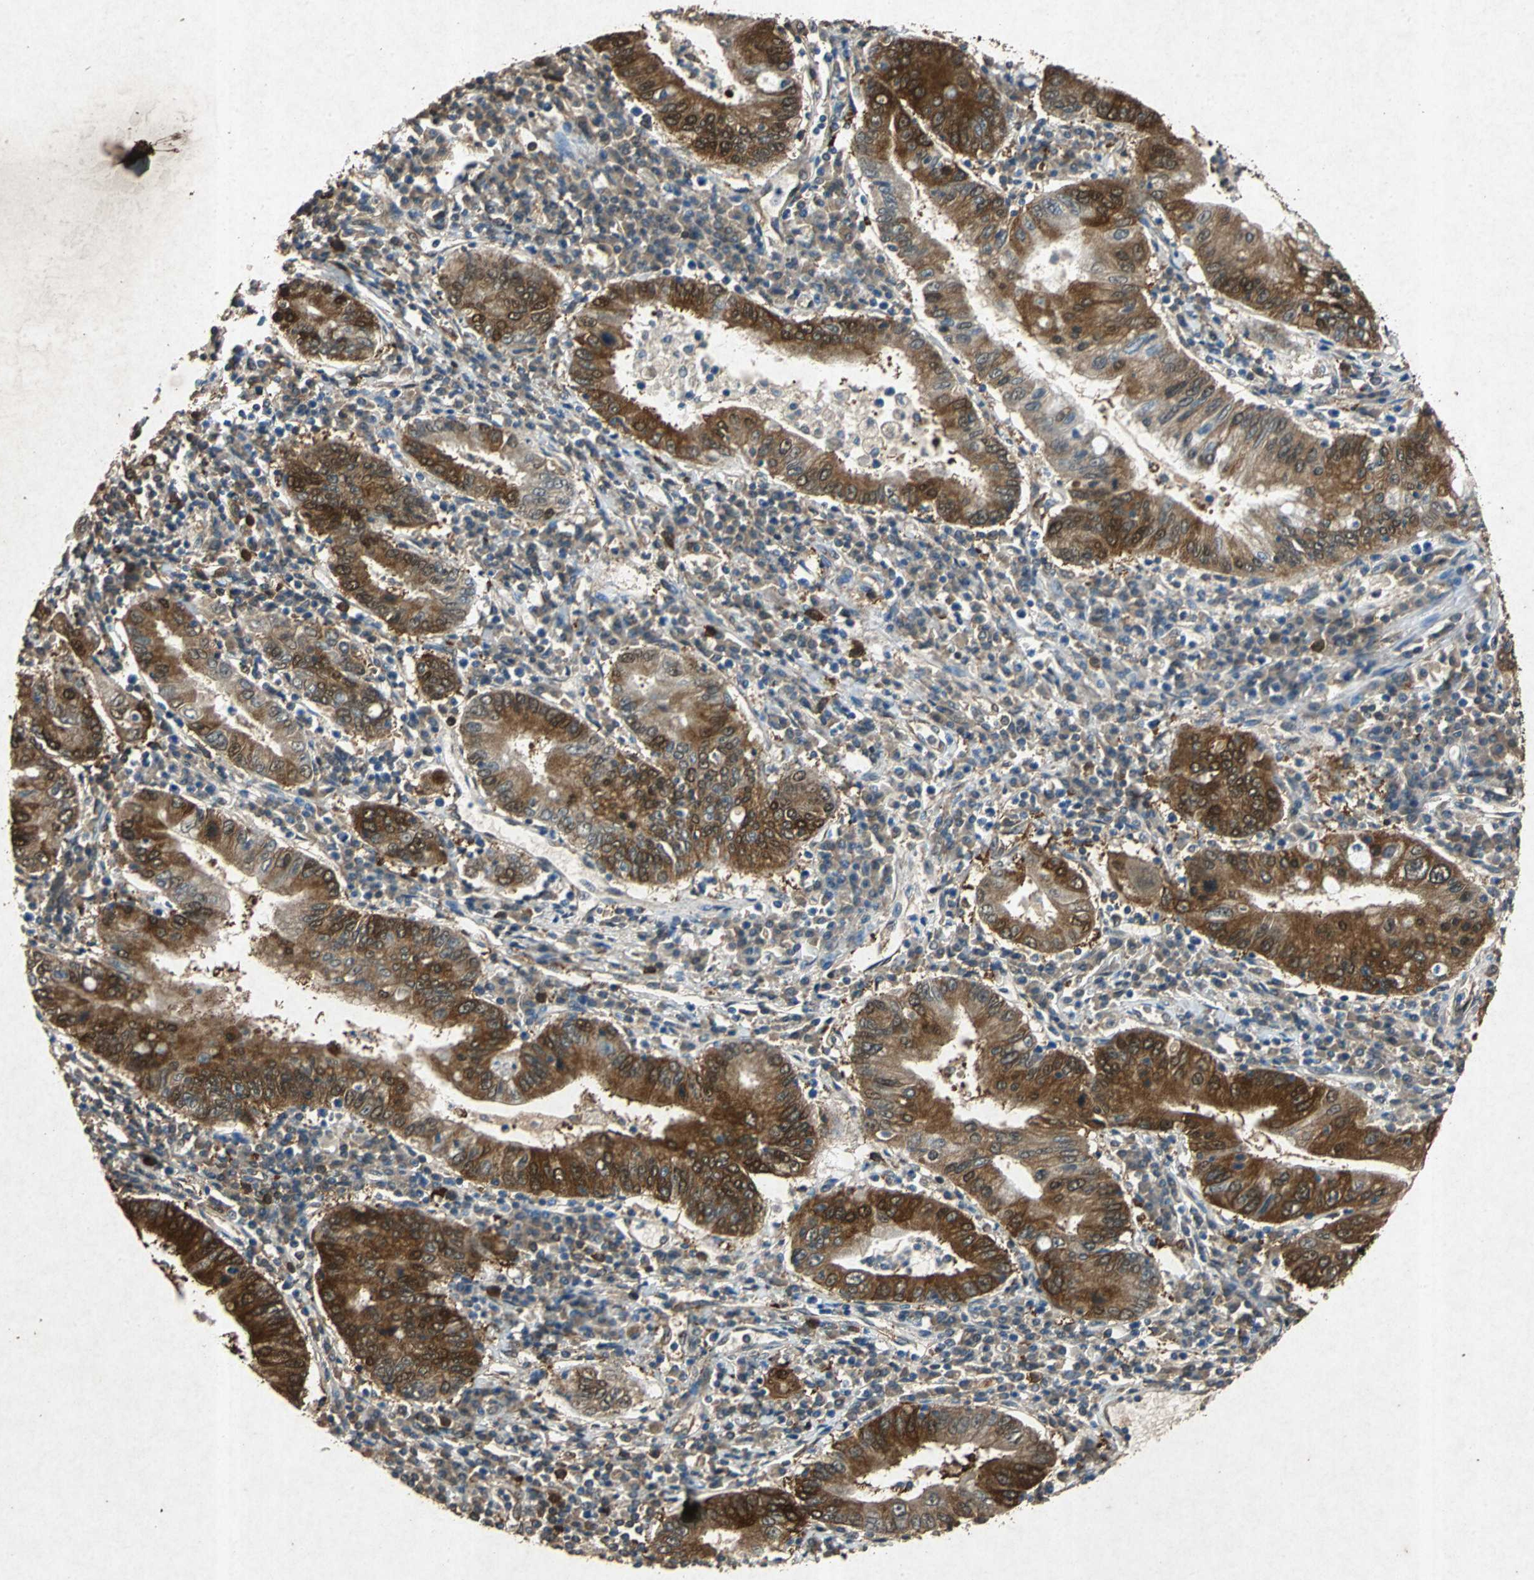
{"staining": {"intensity": "strong", "quantity": ">75%", "location": "cytoplasmic/membranous"}, "tissue": "stomach cancer", "cell_type": "Tumor cells", "image_type": "cancer", "snomed": [{"axis": "morphology", "description": "Normal tissue, NOS"}, {"axis": "morphology", "description": "Adenocarcinoma, NOS"}, {"axis": "topography", "description": "Esophagus"}, {"axis": "topography", "description": "Stomach, upper"}, {"axis": "topography", "description": "Peripheral nerve tissue"}], "caption": "There is high levels of strong cytoplasmic/membranous staining in tumor cells of stomach cancer (adenocarcinoma), as demonstrated by immunohistochemical staining (brown color).", "gene": "HSP90AB1", "patient": {"sex": "male", "age": 62}}